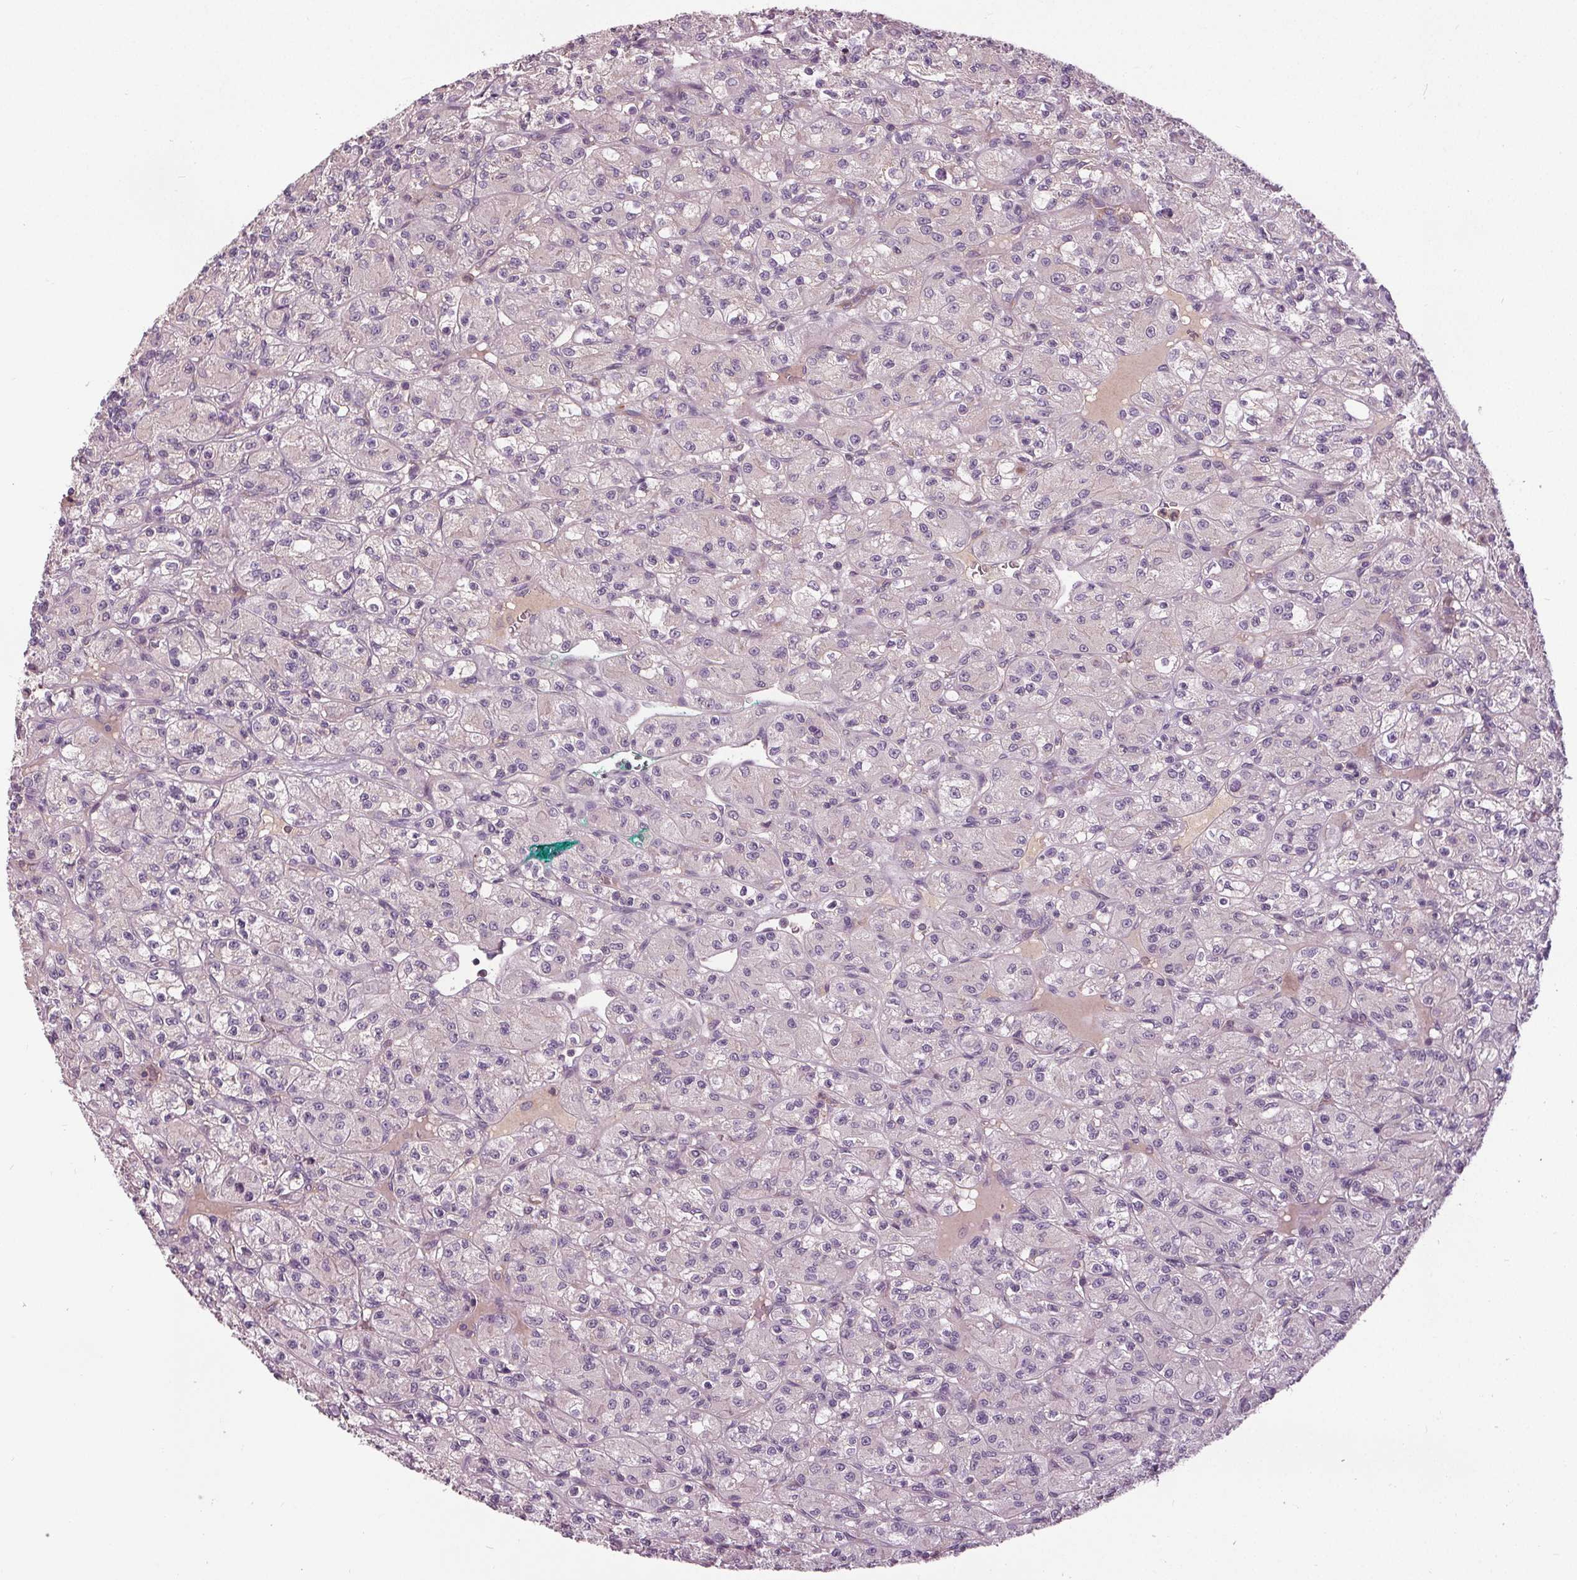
{"staining": {"intensity": "negative", "quantity": "none", "location": "none"}, "tissue": "renal cancer", "cell_type": "Tumor cells", "image_type": "cancer", "snomed": [{"axis": "morphology", "description": "Adenocarcinoma, NOS"}, {"axis": "topography", "description": "Kidney"}], "caption": "The micrograph shows no significant staining in tumor cells of renal cancer.", "gene": "PDGFD", "patient": {"sex": "female", "age": 70}}